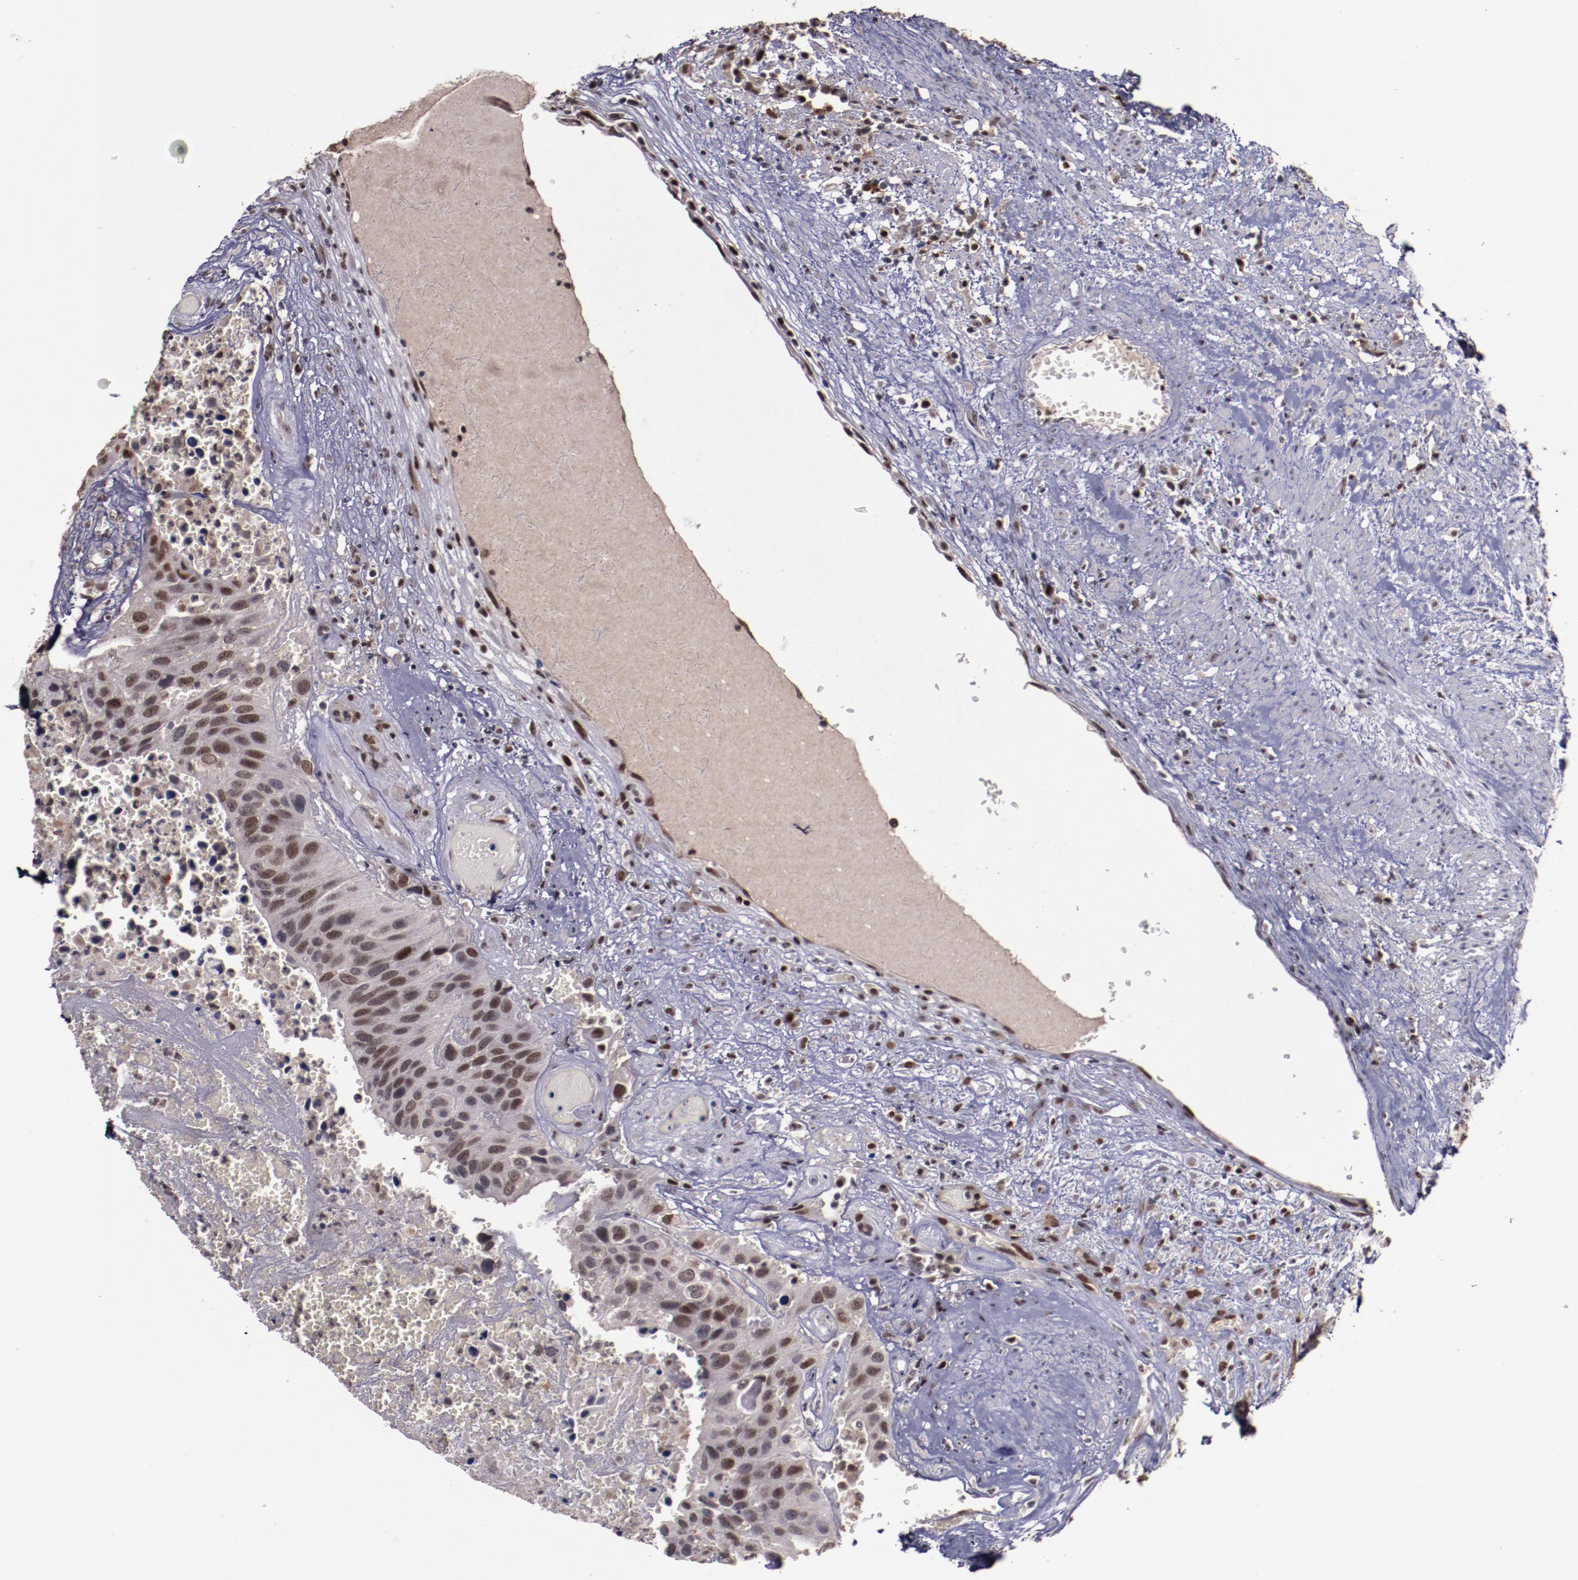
{"staining": {"intensity": "moderate", "quantity": ">75%", "location": "nuclear"}, "tissue": "urothelial cancer", "cell_type": "Tumor cells", "image_type": "cancer", "snomed": [{"axis": "morphology", "description": "Urothelial carcinoma, High grade"}, {"axis": "topography", "description": "Urinary bladder"}], "caption": "Protein staining displays moderate nuclear staining in approximately >75% of tumor cells in high-grade urothelial carcinoma.", "gene": "CHEK2", "patient": {"sex": "male", "age": 66}}